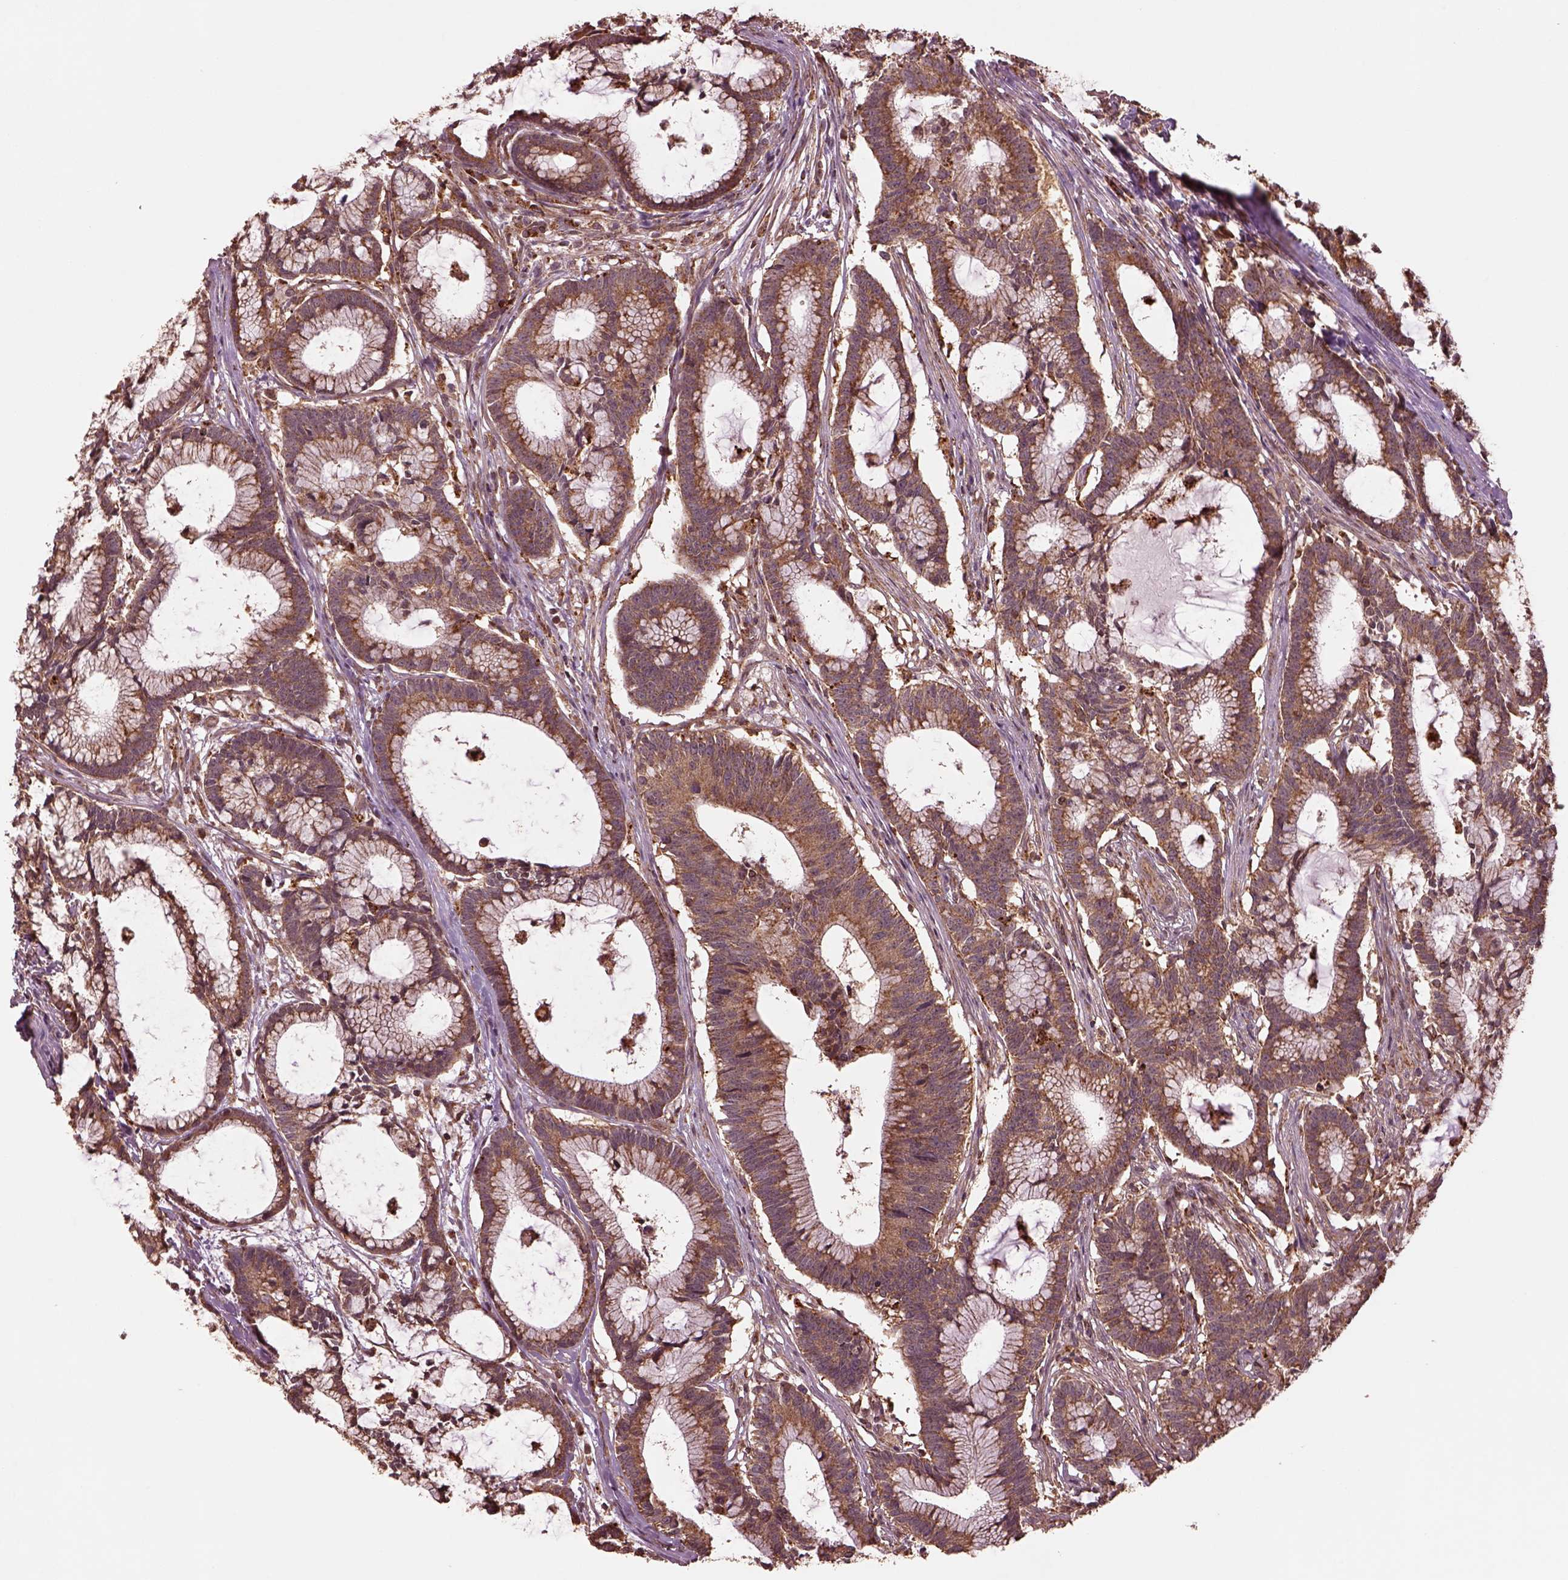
{"staining": {"intensity": "moderate", "quantity": ">75%", "location": "cytoplasmic/membranous"}, "tissue": "colorectal cancer", "cell_type": "Tumor cells", "image_type": "cancer", "snomed": [{"axis": "morphology", "description": "Adenocarcinoma, NOS"}, {"axis": "topography", "description": "Colon"}], "caption": "Immunohistochemistry (IHC) of colorectal cancer displays medium levels of moderate cytoplasmic/membranous positivity in approximately >75% of tumor cells.", "gene": "SEL1L3", "patient": {"sex": "female", "age": 78}}